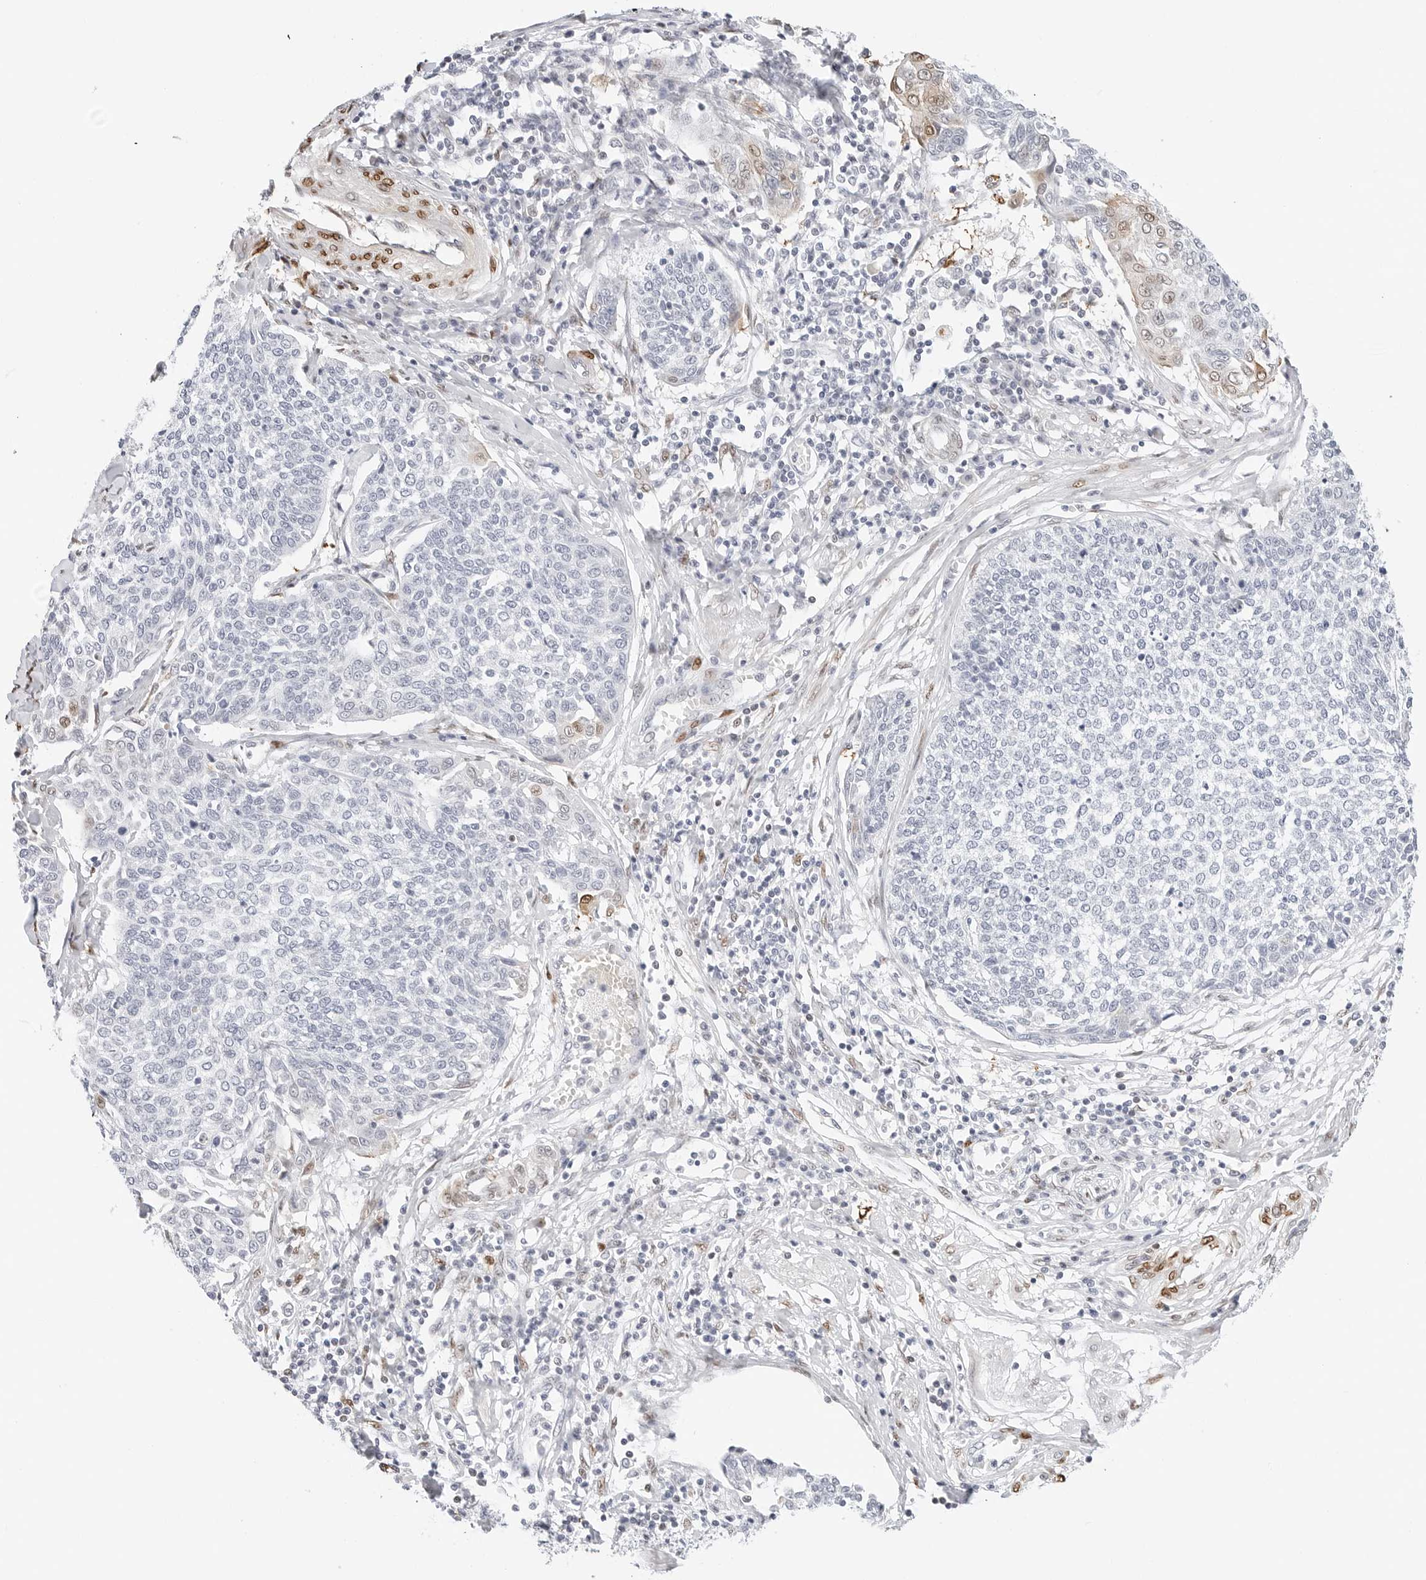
{"staining": {"intensity": "negative", "quantity": "none", "location": "none"}, "tissue": "cervical cancer", "cell_type": "Tumor cells", "image_type": "cancer", "snomed": [{"axis": "morphology", "description": "Squamous cell carcinoma, NOS"}, {"axis": "topography", "description": "Cervix"}], "caption": "Tumor cells show no significant staining in cervical cancer (squamous cell carcinoma). (Stains: DAB (3,3'-diaminobenzidine) immunohistochemistry with hematoxylin counter stain, Microscopy: brightfield microscopy at high magnification).", "gene": "SPIDR", "patient": {"sex": "female", "age": 34}}